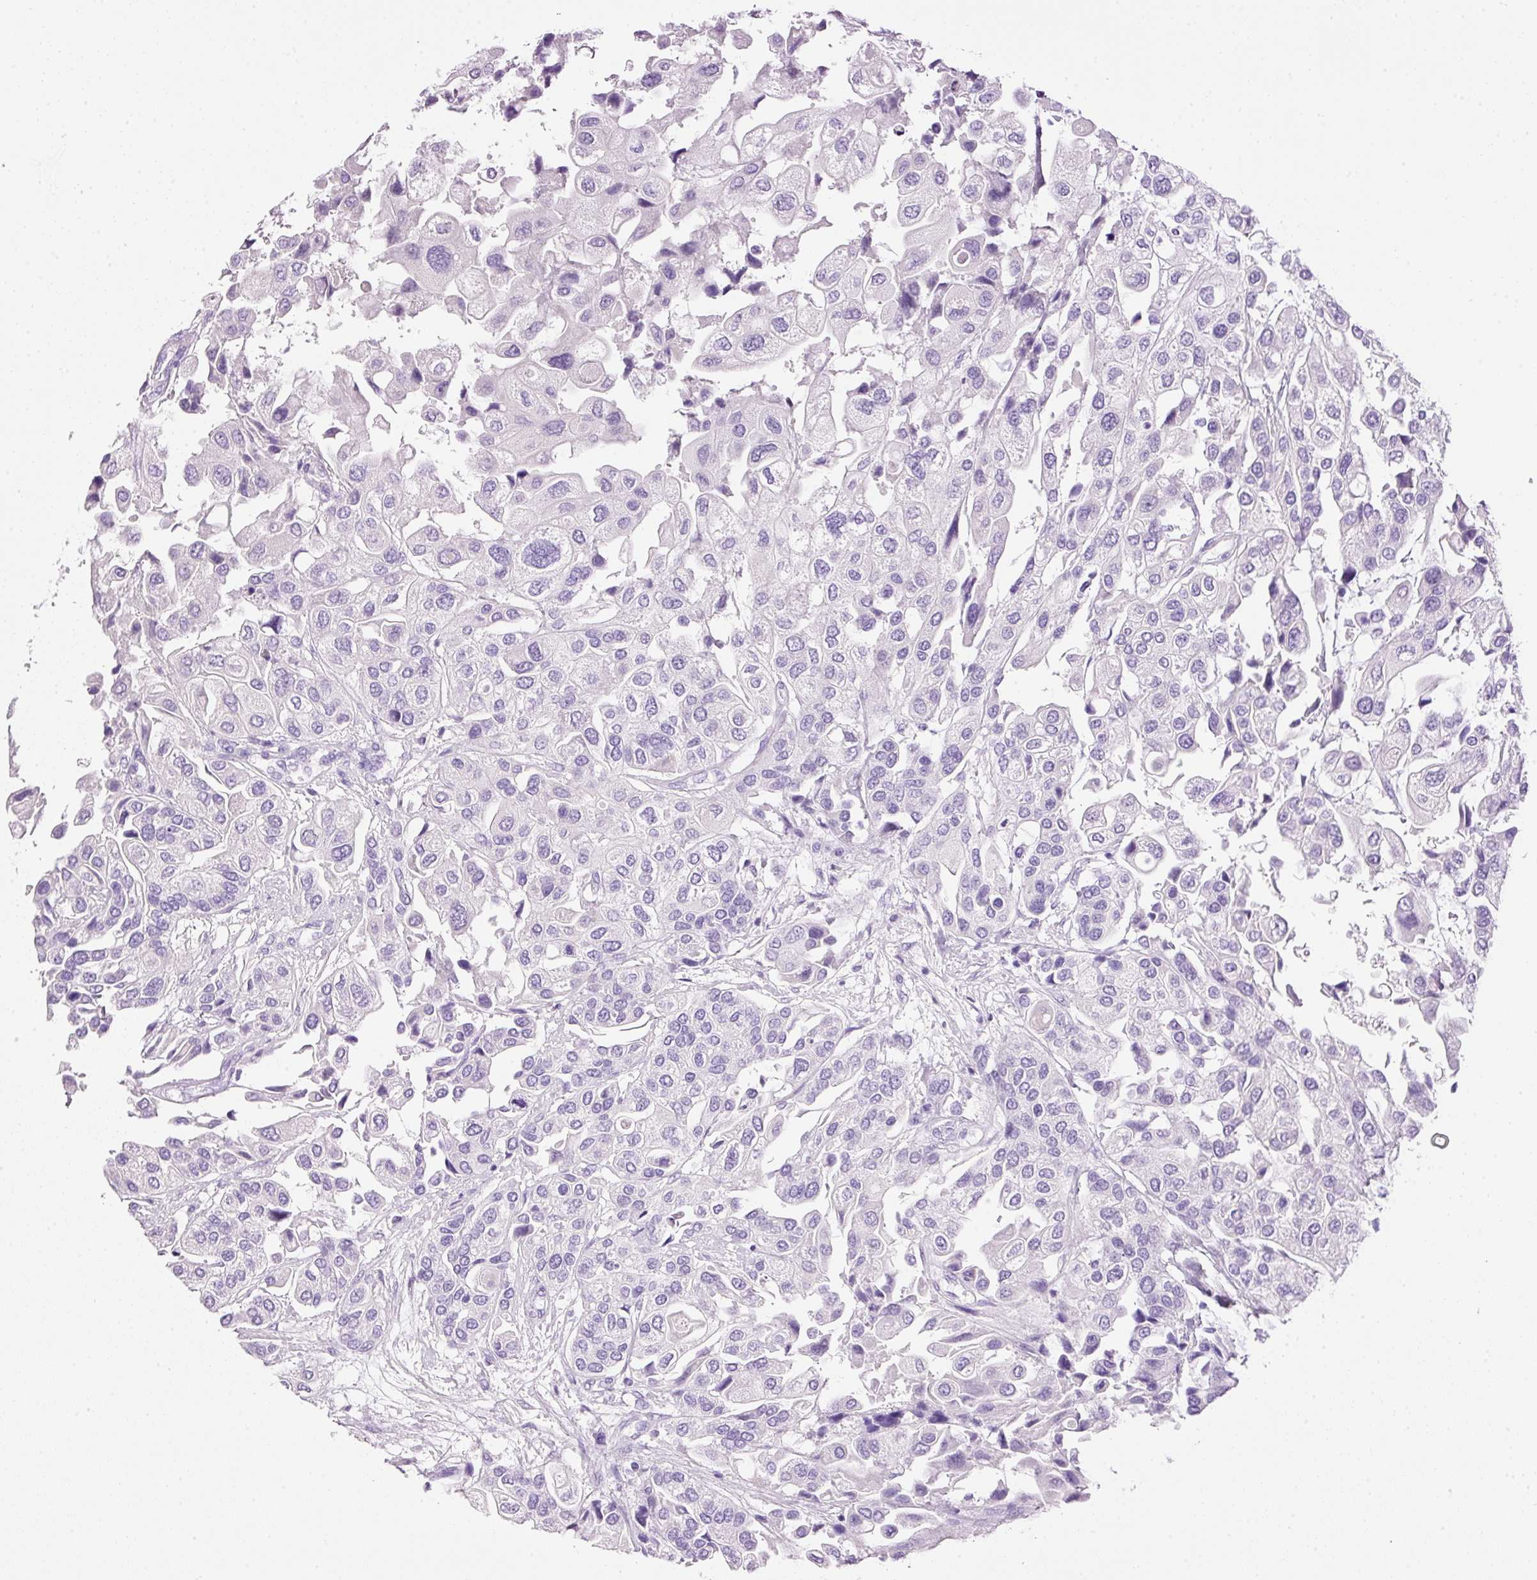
{"staining": {"intensity": "negative", "quantity": "none", "location": "none"}, "tissue": "urothelial cancer", "cell_type": "Tumor cells", "image_type": "cancer", "snomed": [{"axis": "morphology", "description": "Urothelial carcinoma, High grade"}, {"axis": "topography", "description": "Urinary bladder"}], "caption": "Tumor cells are negative for protein expression in human urothelial cancer. Brightfield microscopy of immunohistochemistry (IHC) stained with DAB (brown) and hematoxylin (blue), captured at high magnification.", "gene": "BSND", "patient": {"sex": "female", "age": 64}}